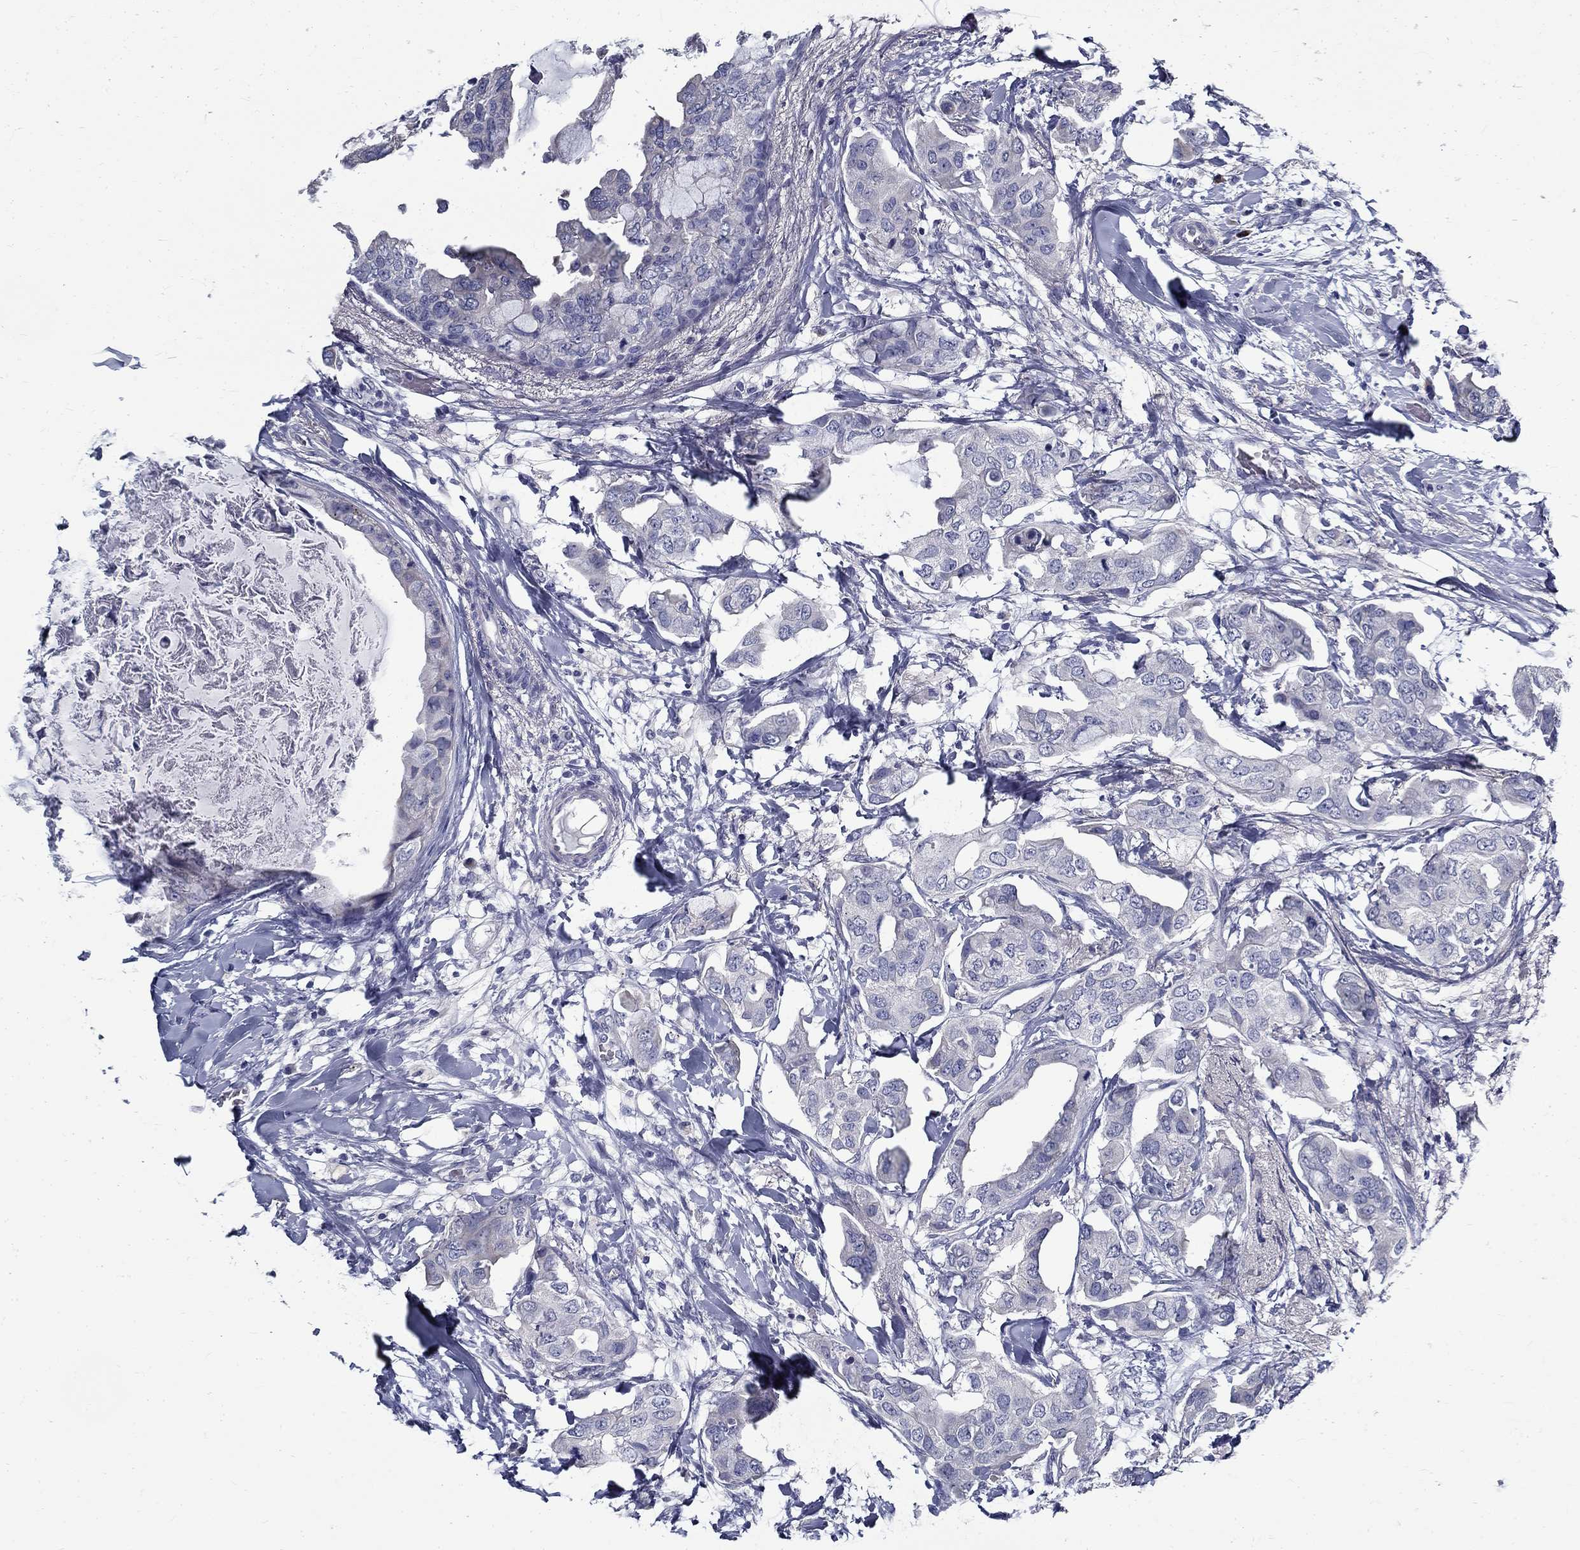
{"staining": {"intensity": "negative", "quantity": "none", "location": "none"}, "tissue": "breast cancer", "cell_type": "Tumor cells", "image_type": "cancer", "snomed": [{"axis": "morphology", "description": "Normal tissue, NOS"}, {"axis": "morphology", "description": "Duct carcinoma"}, {"axis": "topography", "description": "Breast"}], "caption": "DAB immunohistochemical staining of human breast infiltrating ductal carcinoma exhibits no significant expression in tumor cells.", "gene": "TGM4", "patient": {"sex": "female", "age": 40}}